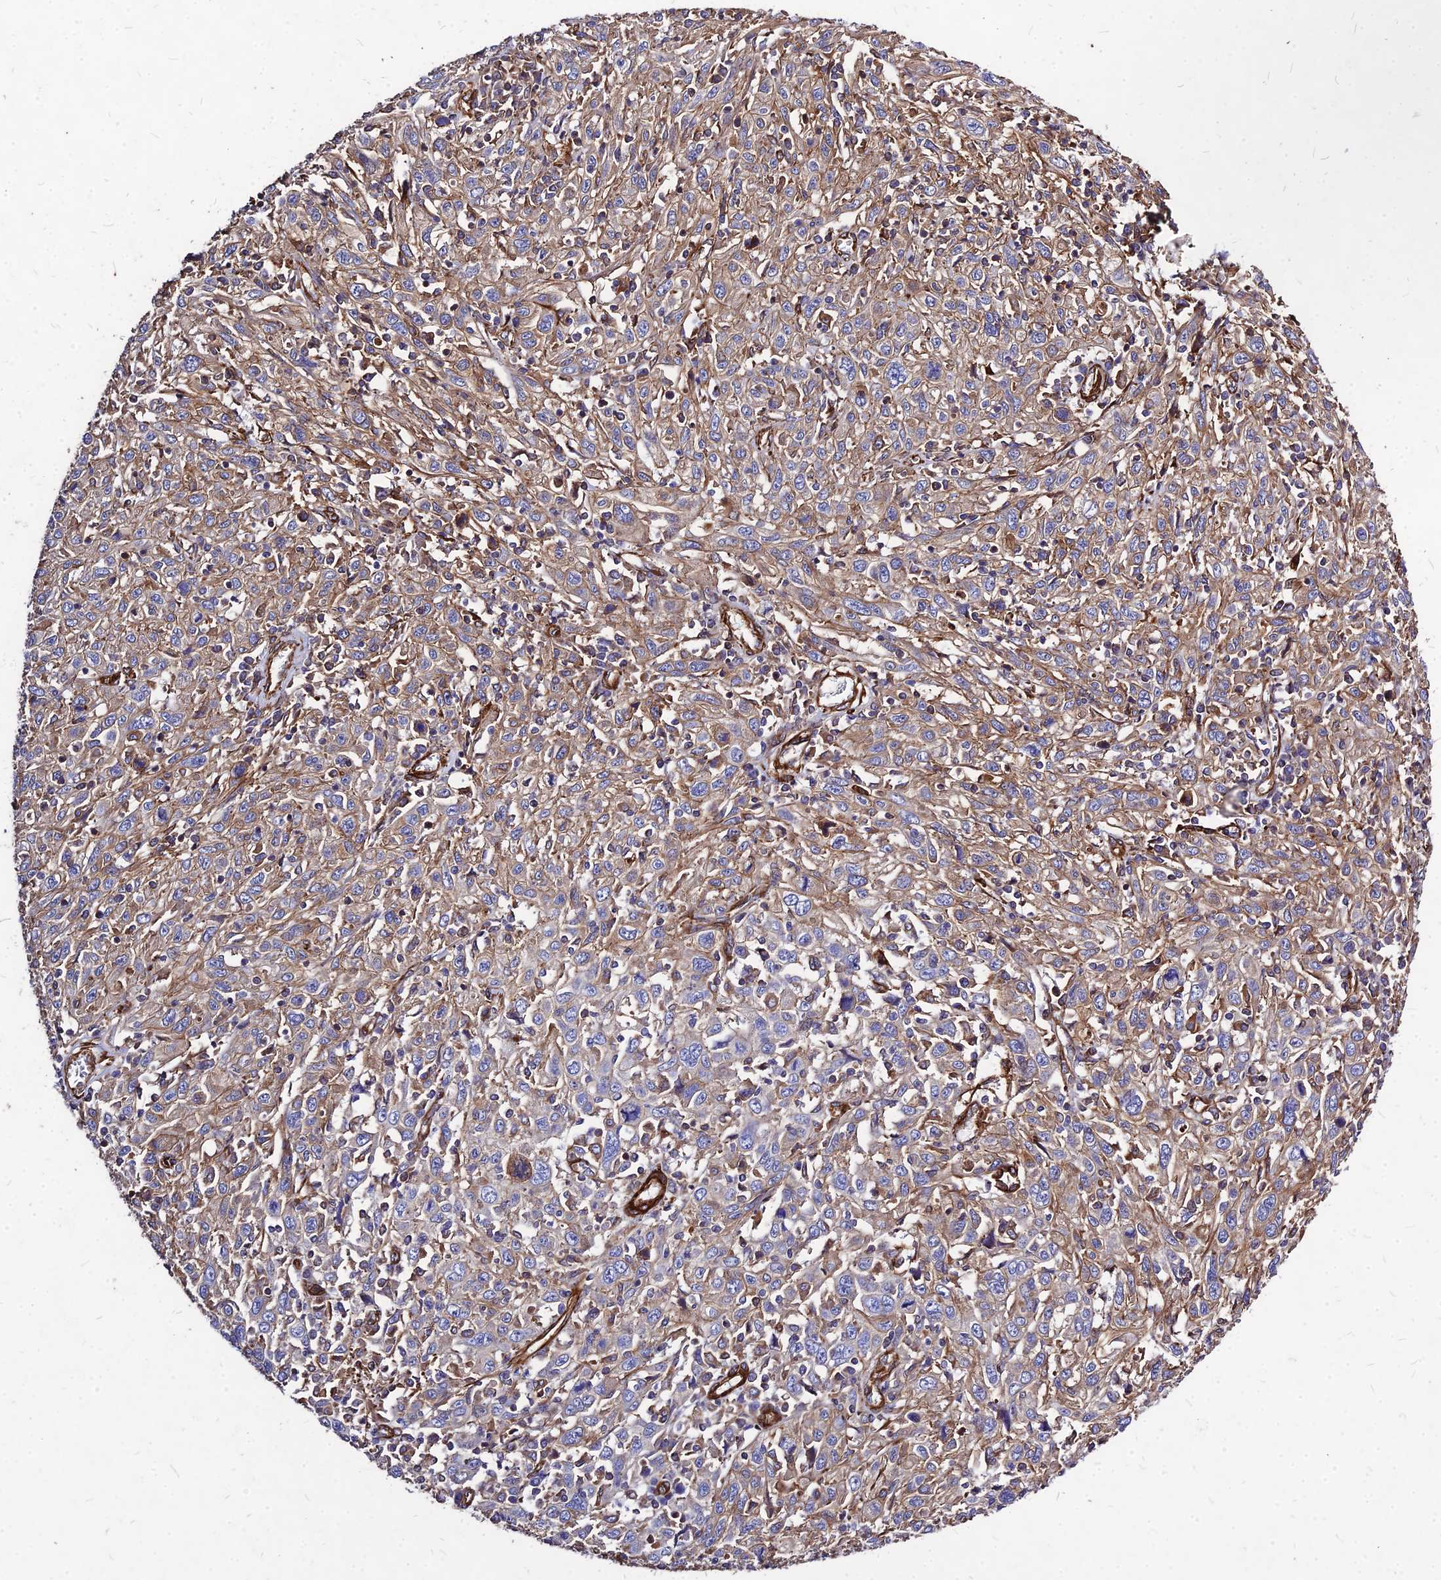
{"staining": {"intensity": "moderate", "quantity": "25%-75%", "location": "cytoplasmic/membranous"}, "tissue": "cervical cancer", "cell_type": "Tumor cells", "image_type": "cancer", "snomed": [{"axis": "morphology", "description": "Squamous cell carcinoma, NOS"}, {"axis": "topography", "description": "Cervix"}], "caption": "A high-resolution histopathology image shows IHC staining of cervical squamous cell carcinoma, which demonstrates moderate cytoplasmic/membranous staining in approximately 25%-75% of tumor cells.", "gene": "EFCC1", "patient": {"sex": "female", "age": 46}}